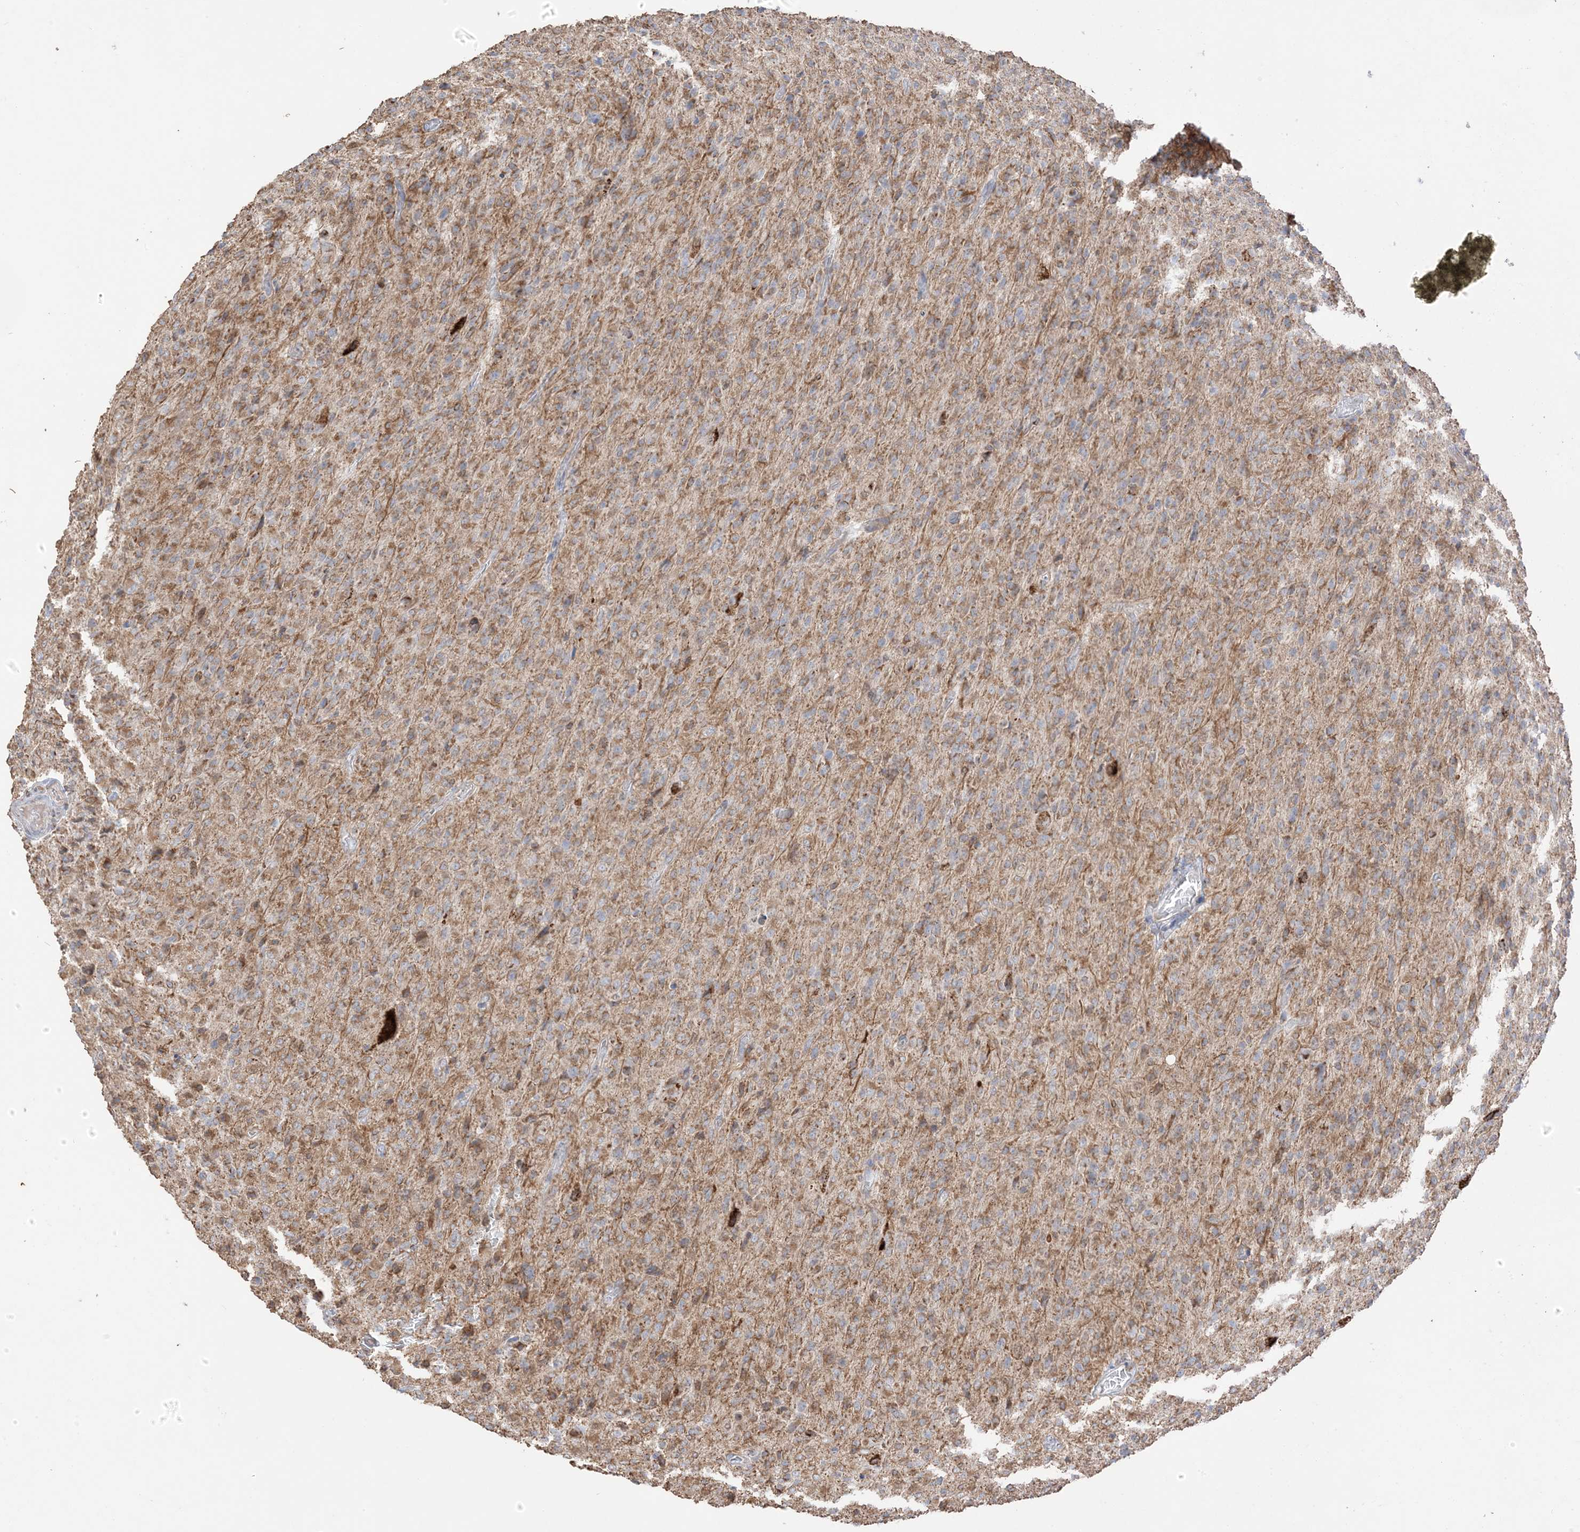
{"staining": {"intensity": "moderate", "quantity": "25%-75%", "location": "cytoplasmic/membranous"}, "tissue": "glioma", "cell_type": "Tumor cells", "image_type": "cancer", "snomed": [{"axis": "morphology", "description": "Glioma, malignant, High grade"}, {"axis": "topography", "description": "Brain"}], "caption": "This micrograph exhibits malignant glioma (high-grade) stained with immunohistochemistry to label a protein in brown. The cytoplasmic/membranous of tumor cells show moderate positivity for the protein. Nuclei are counter-stained blue.", "gene": "SLC25A12", "patient": {"sex": "female", "age": 57}}